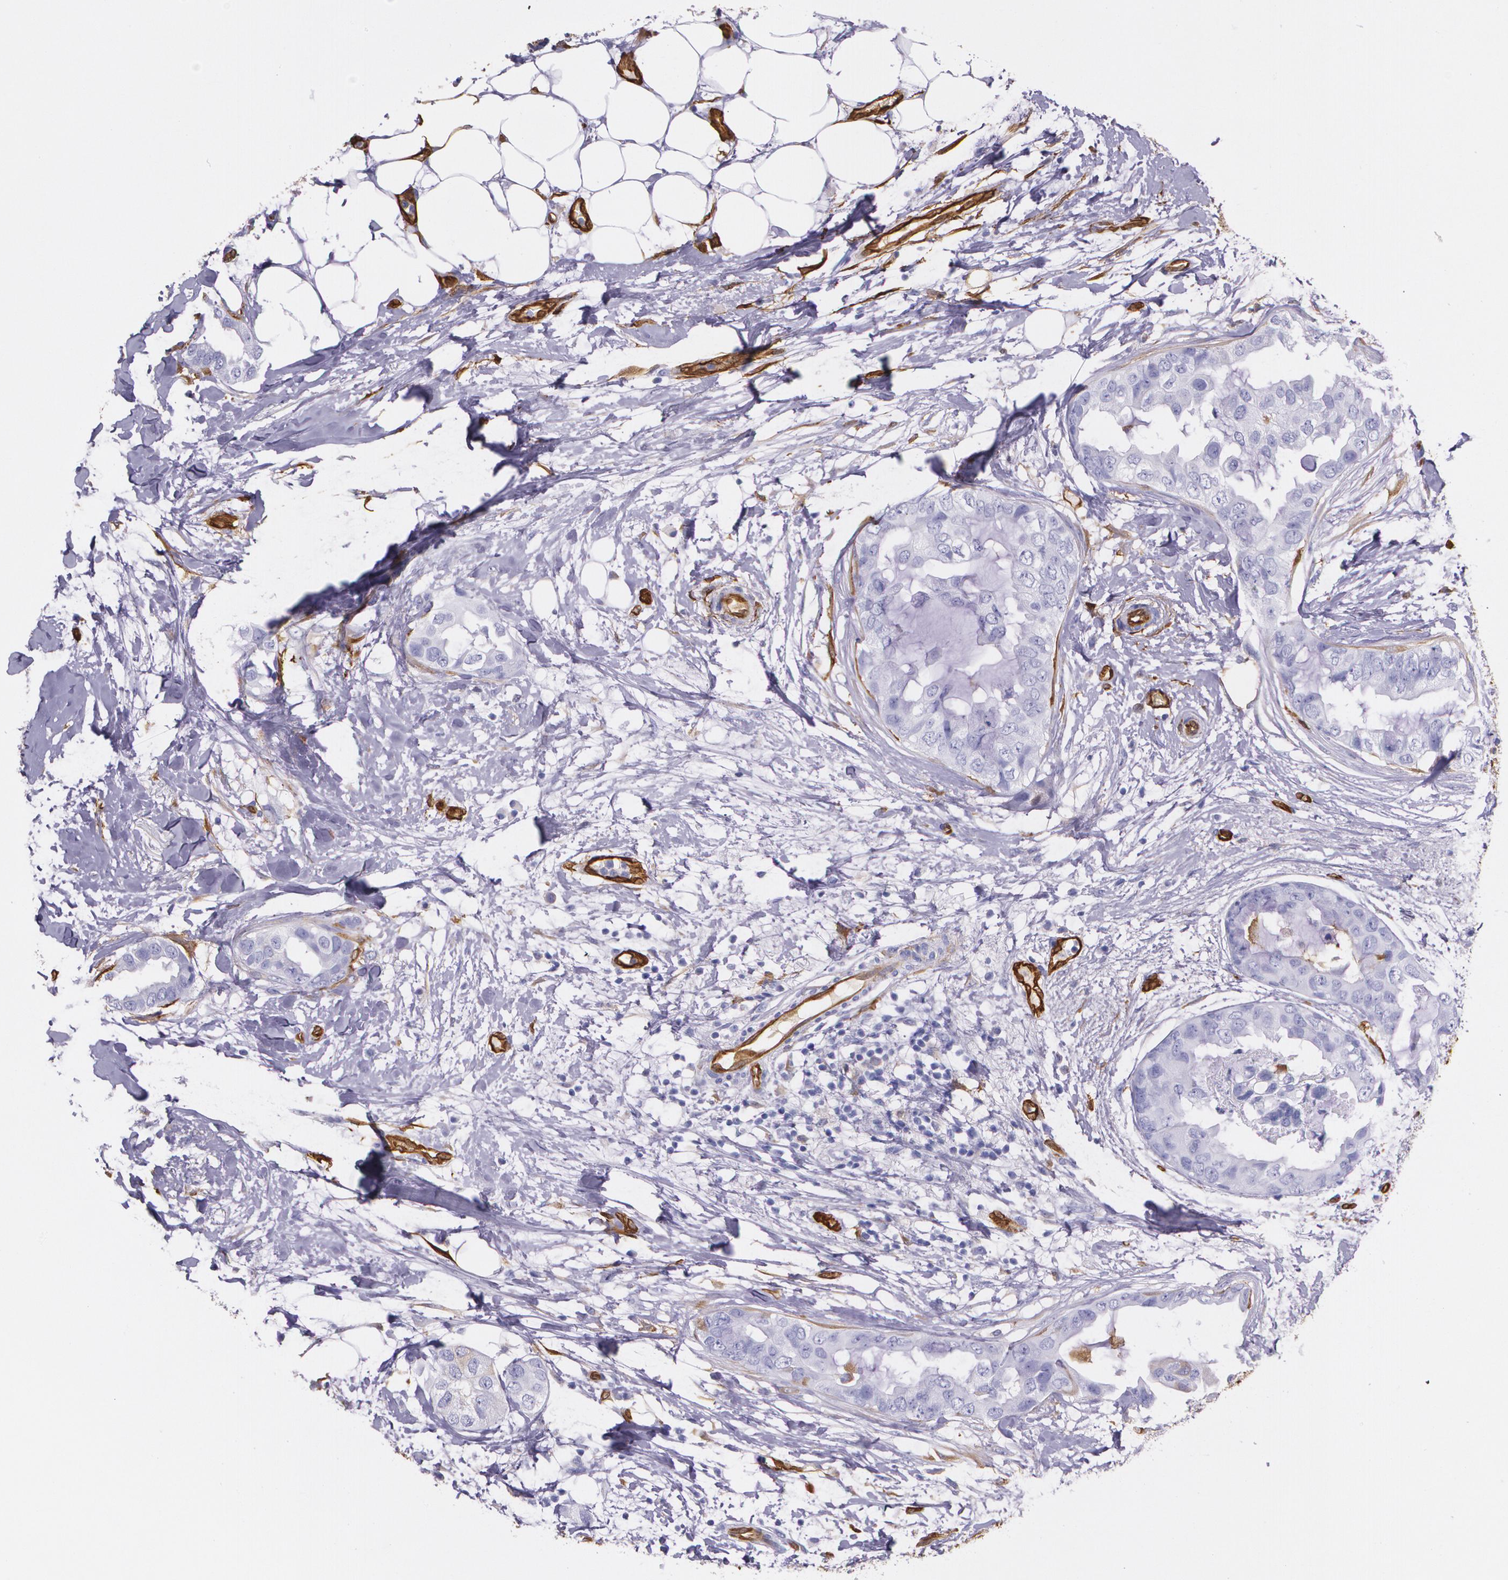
{"staining": {"intensity": "negative", "quantity": "none", "location": "none"}, "tissue": "breast cancer", "cell_type": "Tumor cells", "image_type": "cancer", "snomed": [{"axis": "morphology", "description": "Duct carcinoma"}, {"axis": "topography", "description": "Breast"}], "caption": "Breast infiltrating ductal carcinoma was stained to show a protein in brown. There is no significant staining in tumor cells.", "gene": "MMP2", "patient": {"sex": "female", "age": 40}}